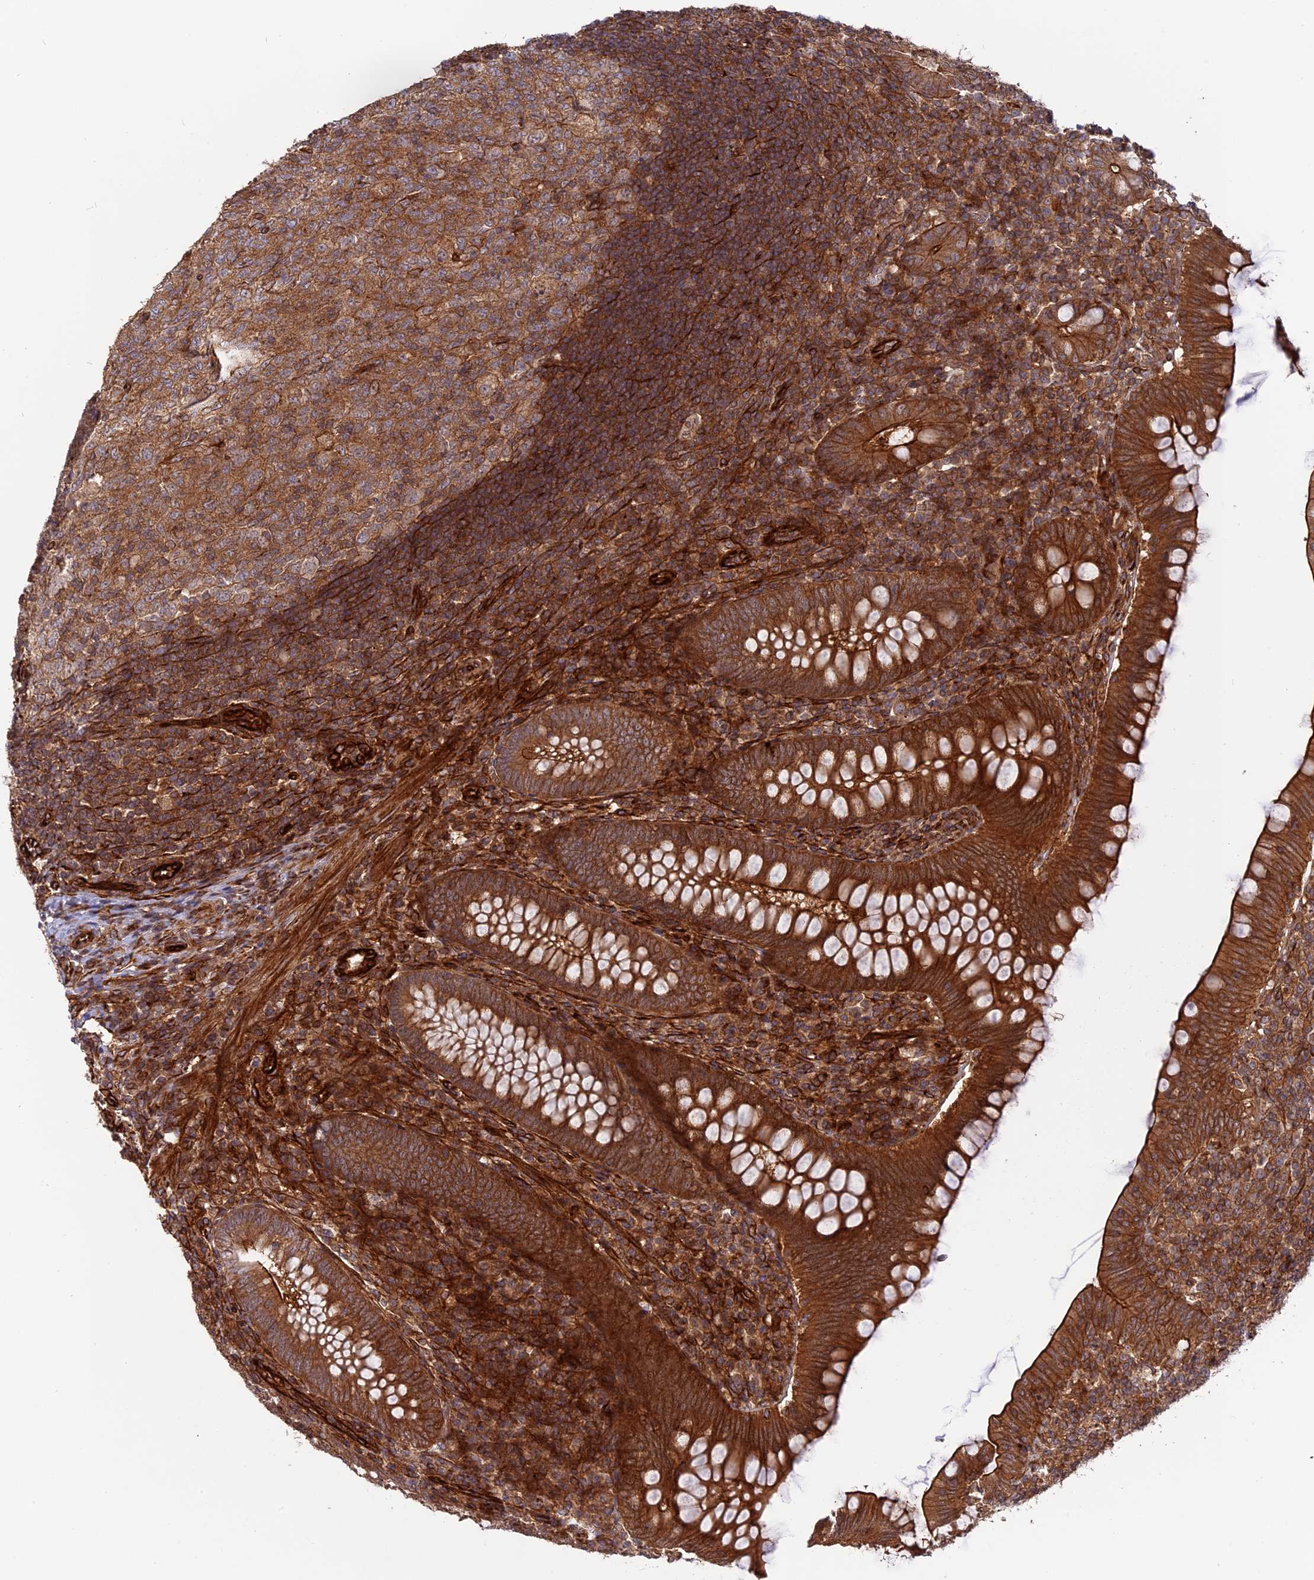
{"staining": {"intensity": "strong", "quantity": ">75%", "location": "cytoplasmic/membranous"}, "tissue": "appendix", "cell_type": "Glandular cells", "image_type": "normal", "snomed": [{"axis": "morphology", "description": "Normal tissue, NOS"}, {"axis": "topography", "description": "Appendix"}], "caption": "IHC of unremarkable appendix shows high levels of strong cytoplasmic/membranous positivity in approximately >75% of glandular cells.", "gene": "PHLDB3", "patient": {"sex": "male", "age": 14}}